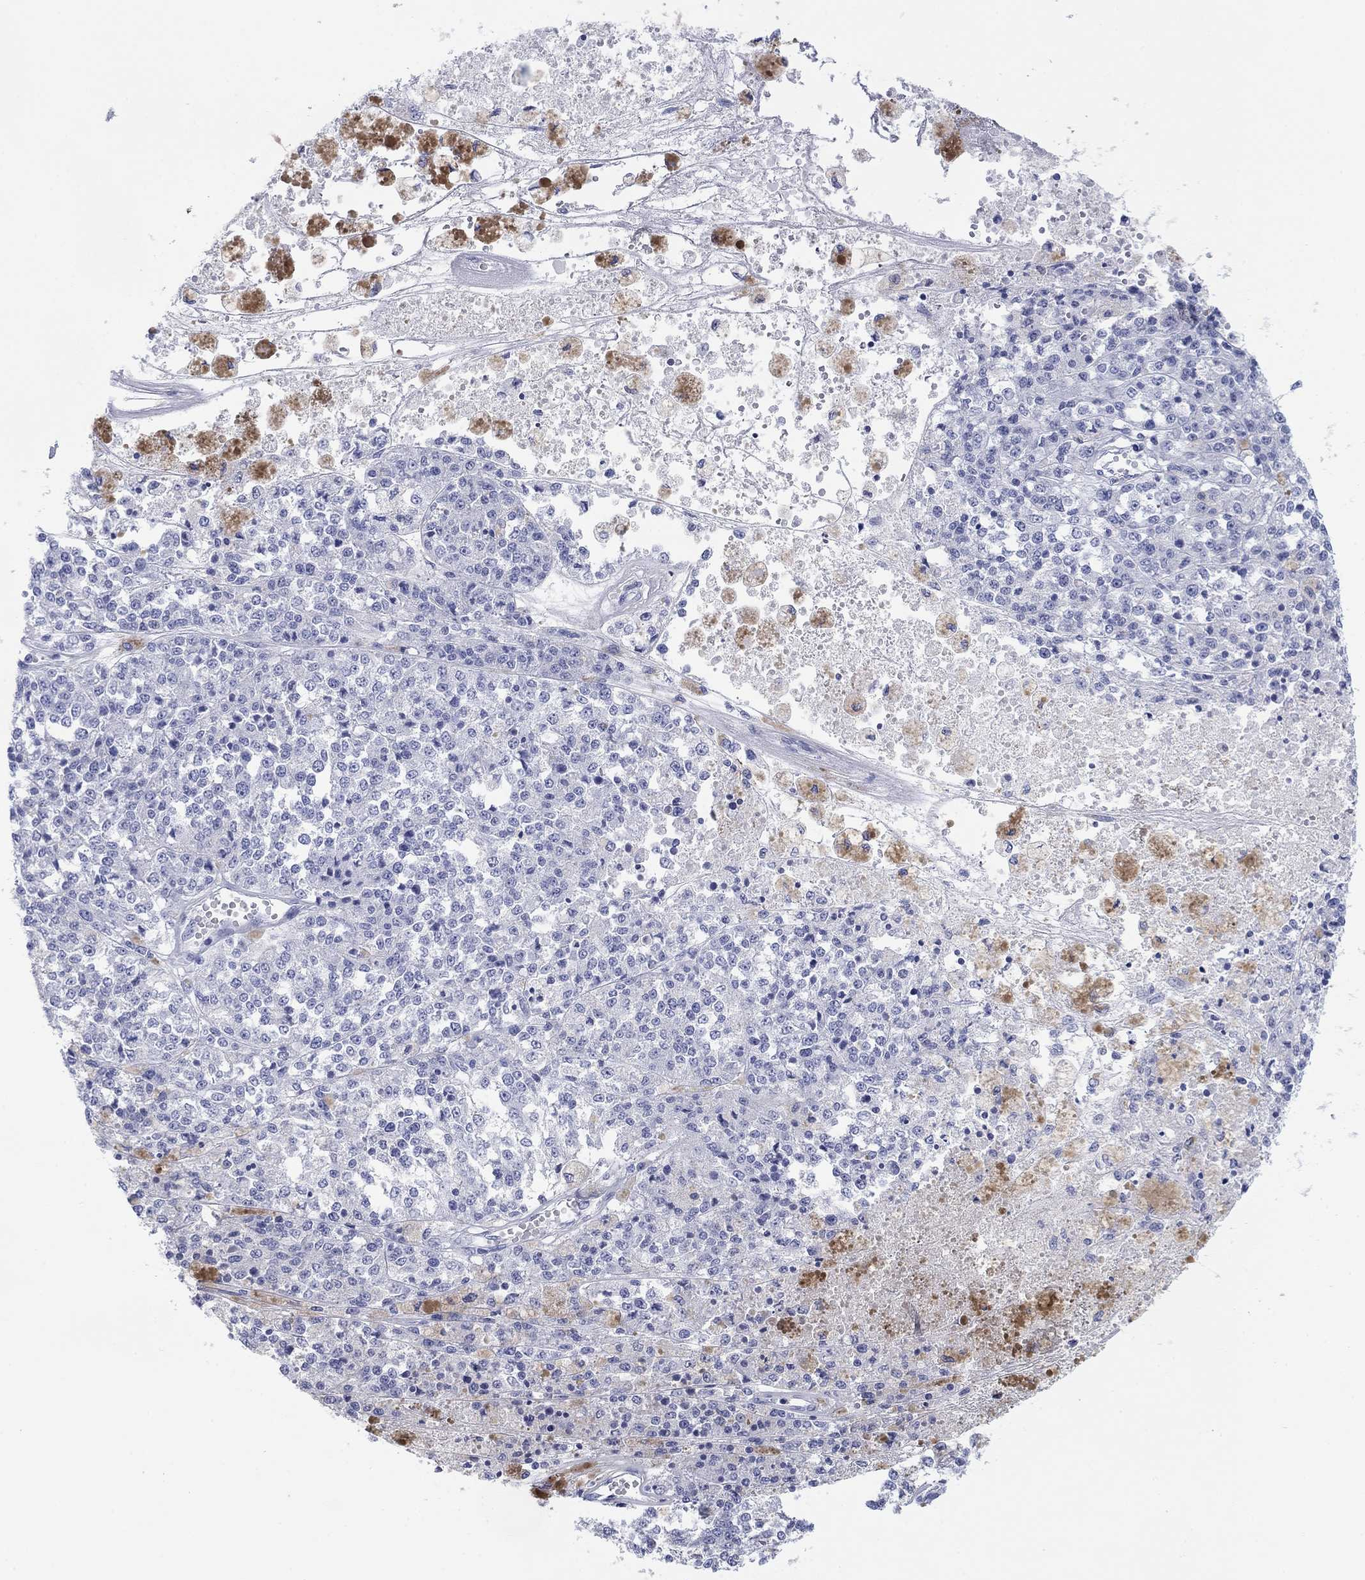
{"staining": {"intensity": "negative", "quantity": "none", "location": "none"}, "tissue": "melanoma", "cell_type": "Tumor cells", "image_type": "cancer", "snomed": [{"axis": "morphology", "description": "Malignant melanoma, Metastatic site"}, {"axis": "topography", "description": "Lymph node"}], "caption": "Tumor cells show no significant staining in melanoma.", "gene": "ATP1B1", "patient": {"sex": "female", "age": 64}}